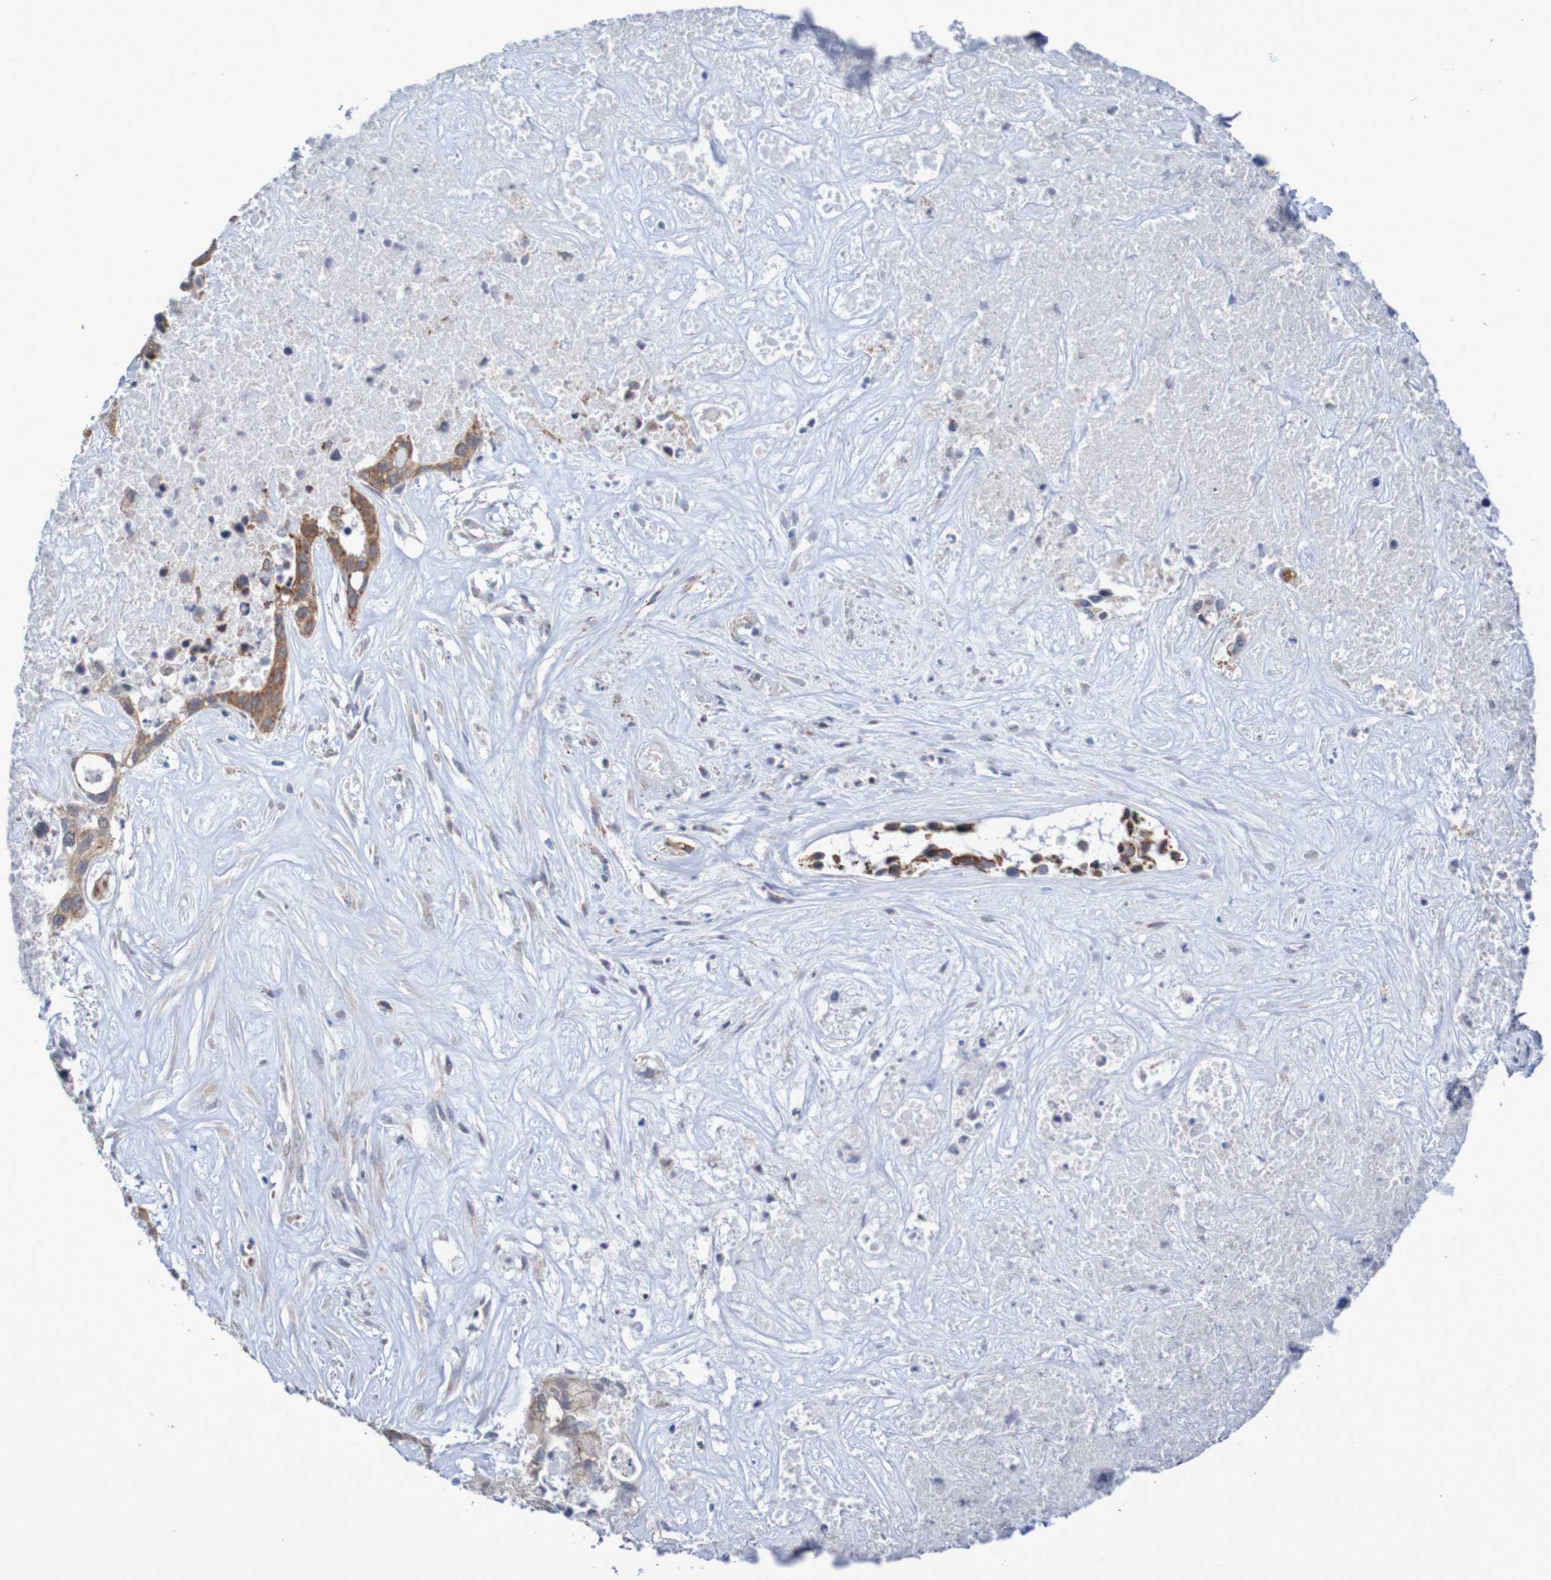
{"staining": {"intensity": "moderate", "quantity": ">75%", "location": "cytoplasmic/membranous"}, "tissue": "liver cancer", "cell_type": "Tumor cells", "image_type": "cancer", "snomed": [{"axis": "morphology", "description": "Cholangiocarcinoma"}, {"axis": "topography", "description": "Liver"}], "caption": "This photomicrograph demonstrates IHC staining of human liver cancer (cholangiocarcinoma), with medium moderate cytoplasmic/membranous staining in about >75% of tumor cells.", "gene": "DVL1", "patient": {"sex": "female", "age": 65}}